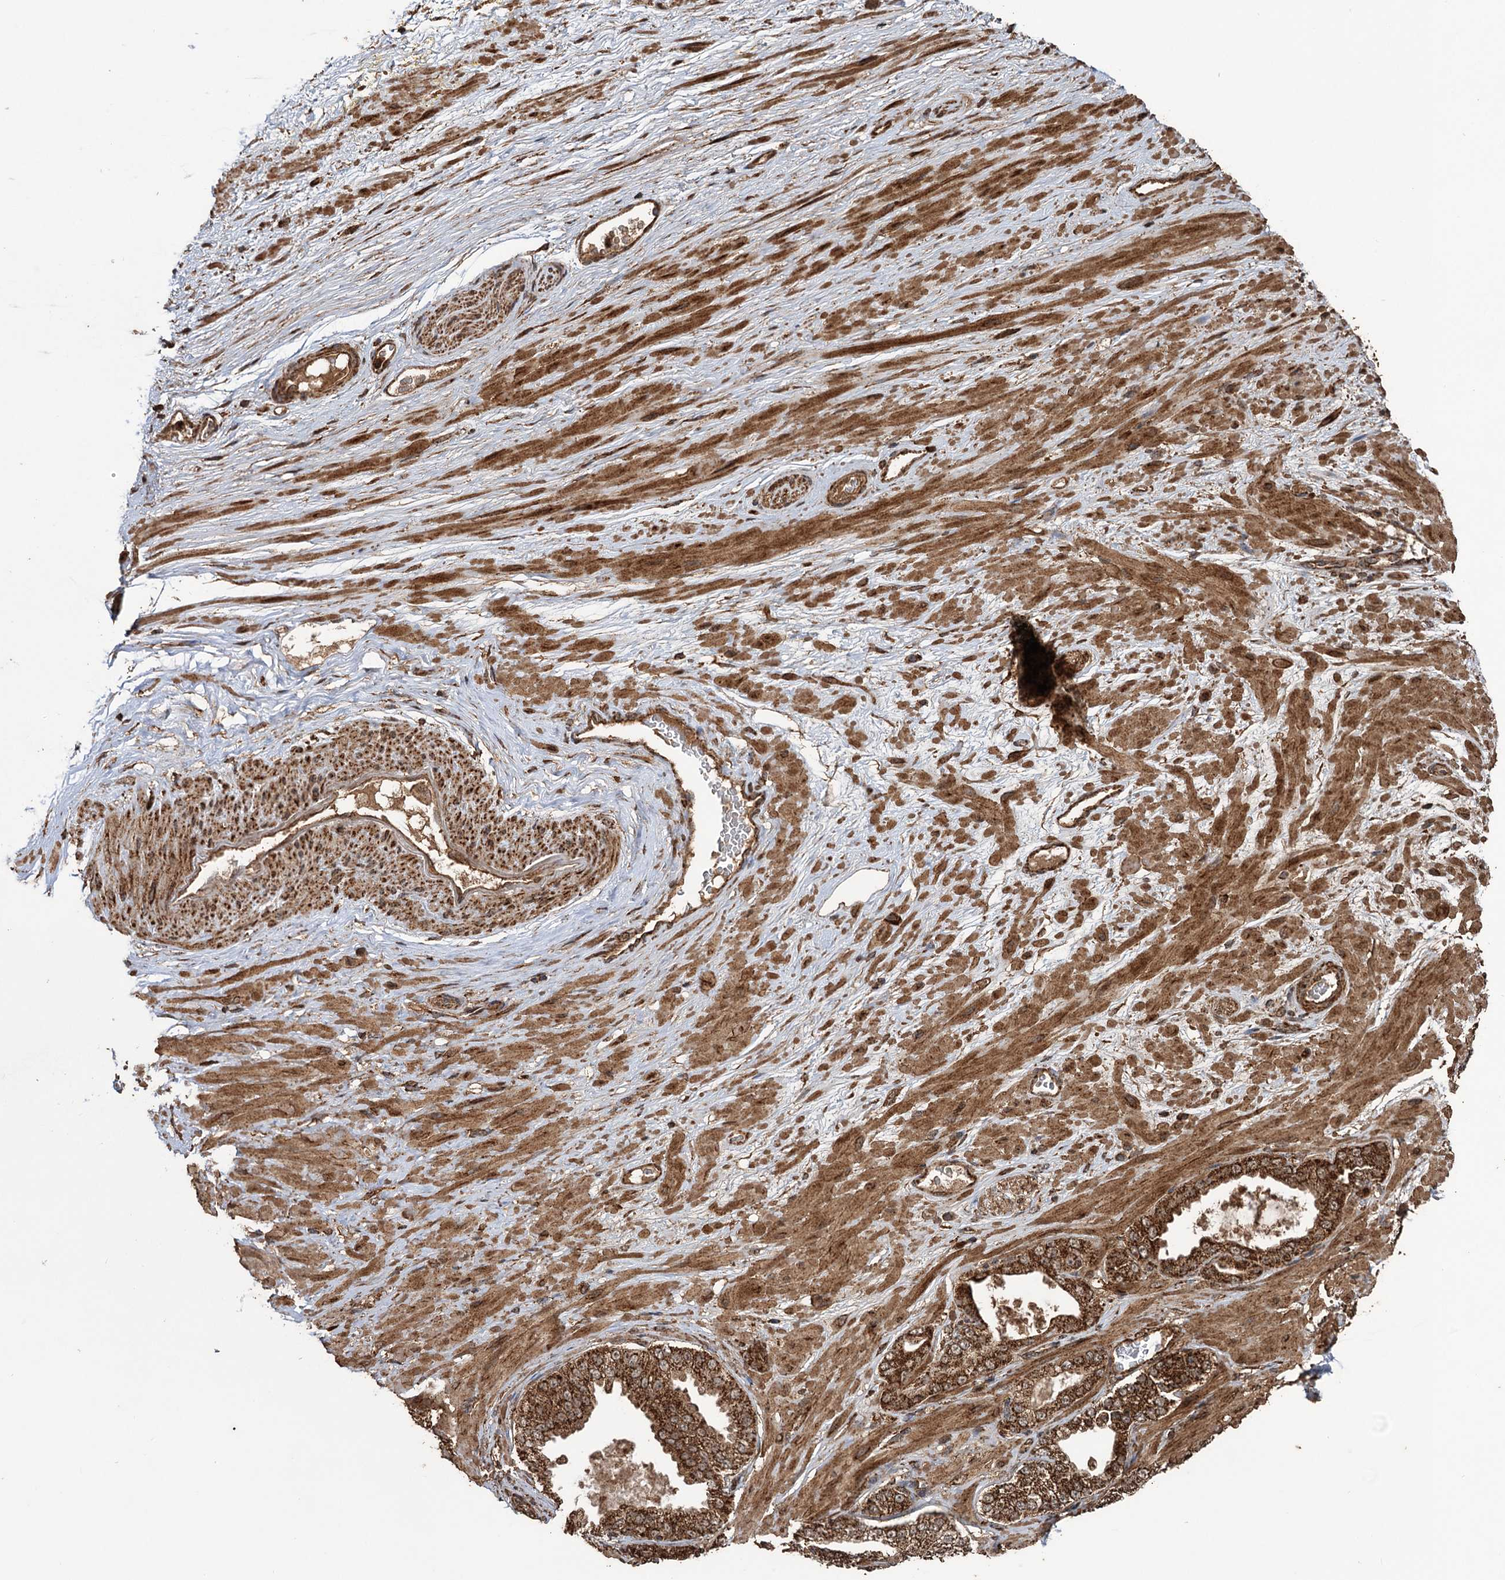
{"staining": {"intensity": "strong", "quantity": ">75%", "location": "cytoplasmic/membranous"}, "tissue": "adipose tissue", "cell_type": "Adipocytes", "image_type": "normal", "snomed": [{"axis": "morphology", "description": "Normal tissue, NOS"}, {"axis": "morphology", "description": "Adenocarcinoma, Low grade"}, {"axis": "topography", "description": "Prostate"}, {"axis": "topography", "description": "Peripheral nerve tissue"}], "caption": "Immunohistochemical staining of benign adipose tissue displays strong cytoplasmic/membranous protein expression in approximately >75% of adipocytes. (Stains: DAB in brown, nuclei in blue, Microscopy: brightfield microscopy at high magnification).", "gene": "IPO4", "patient": {"sex": "male", "age": 63}}